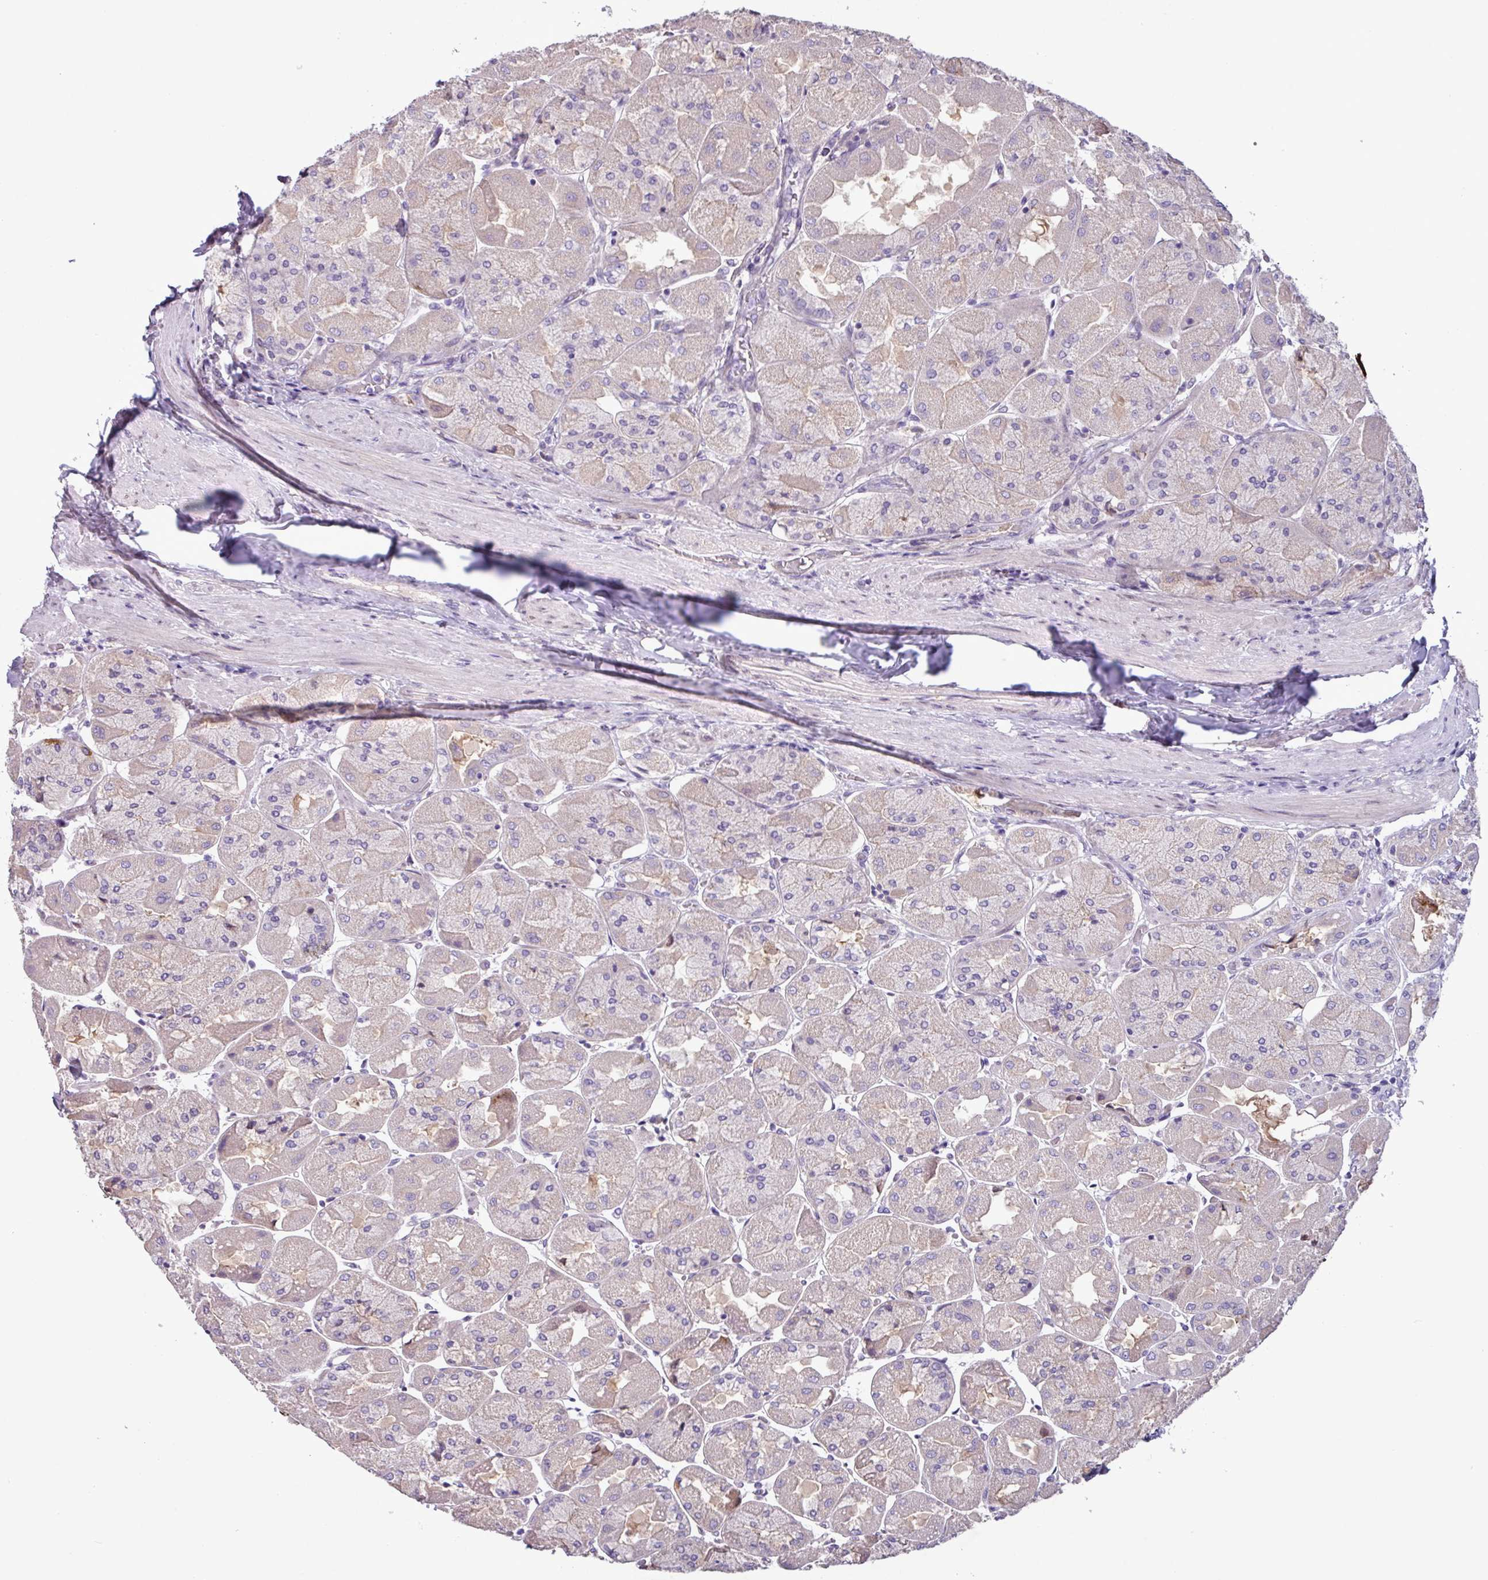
{"staining": {"intensity": "weak", "quantity": "<25%", "location": "cytoplasmic/membranous"}, "tissue": "stomach", "cell_type": "Glandular cells", "image_type": "normal", "snomed": [{"axis": "morphology", "description": "Normal tissue, NOS"}, {"axis": "topography", "description": "Stomach"}], "caption": "The micrograph demonstrates no staining of glandular cells in unremarkable stomach. (IHC, brightfield microscopy, high magnification).", "gene": "PNLDC1", "patient": {"sex": "female", "age": 61}}